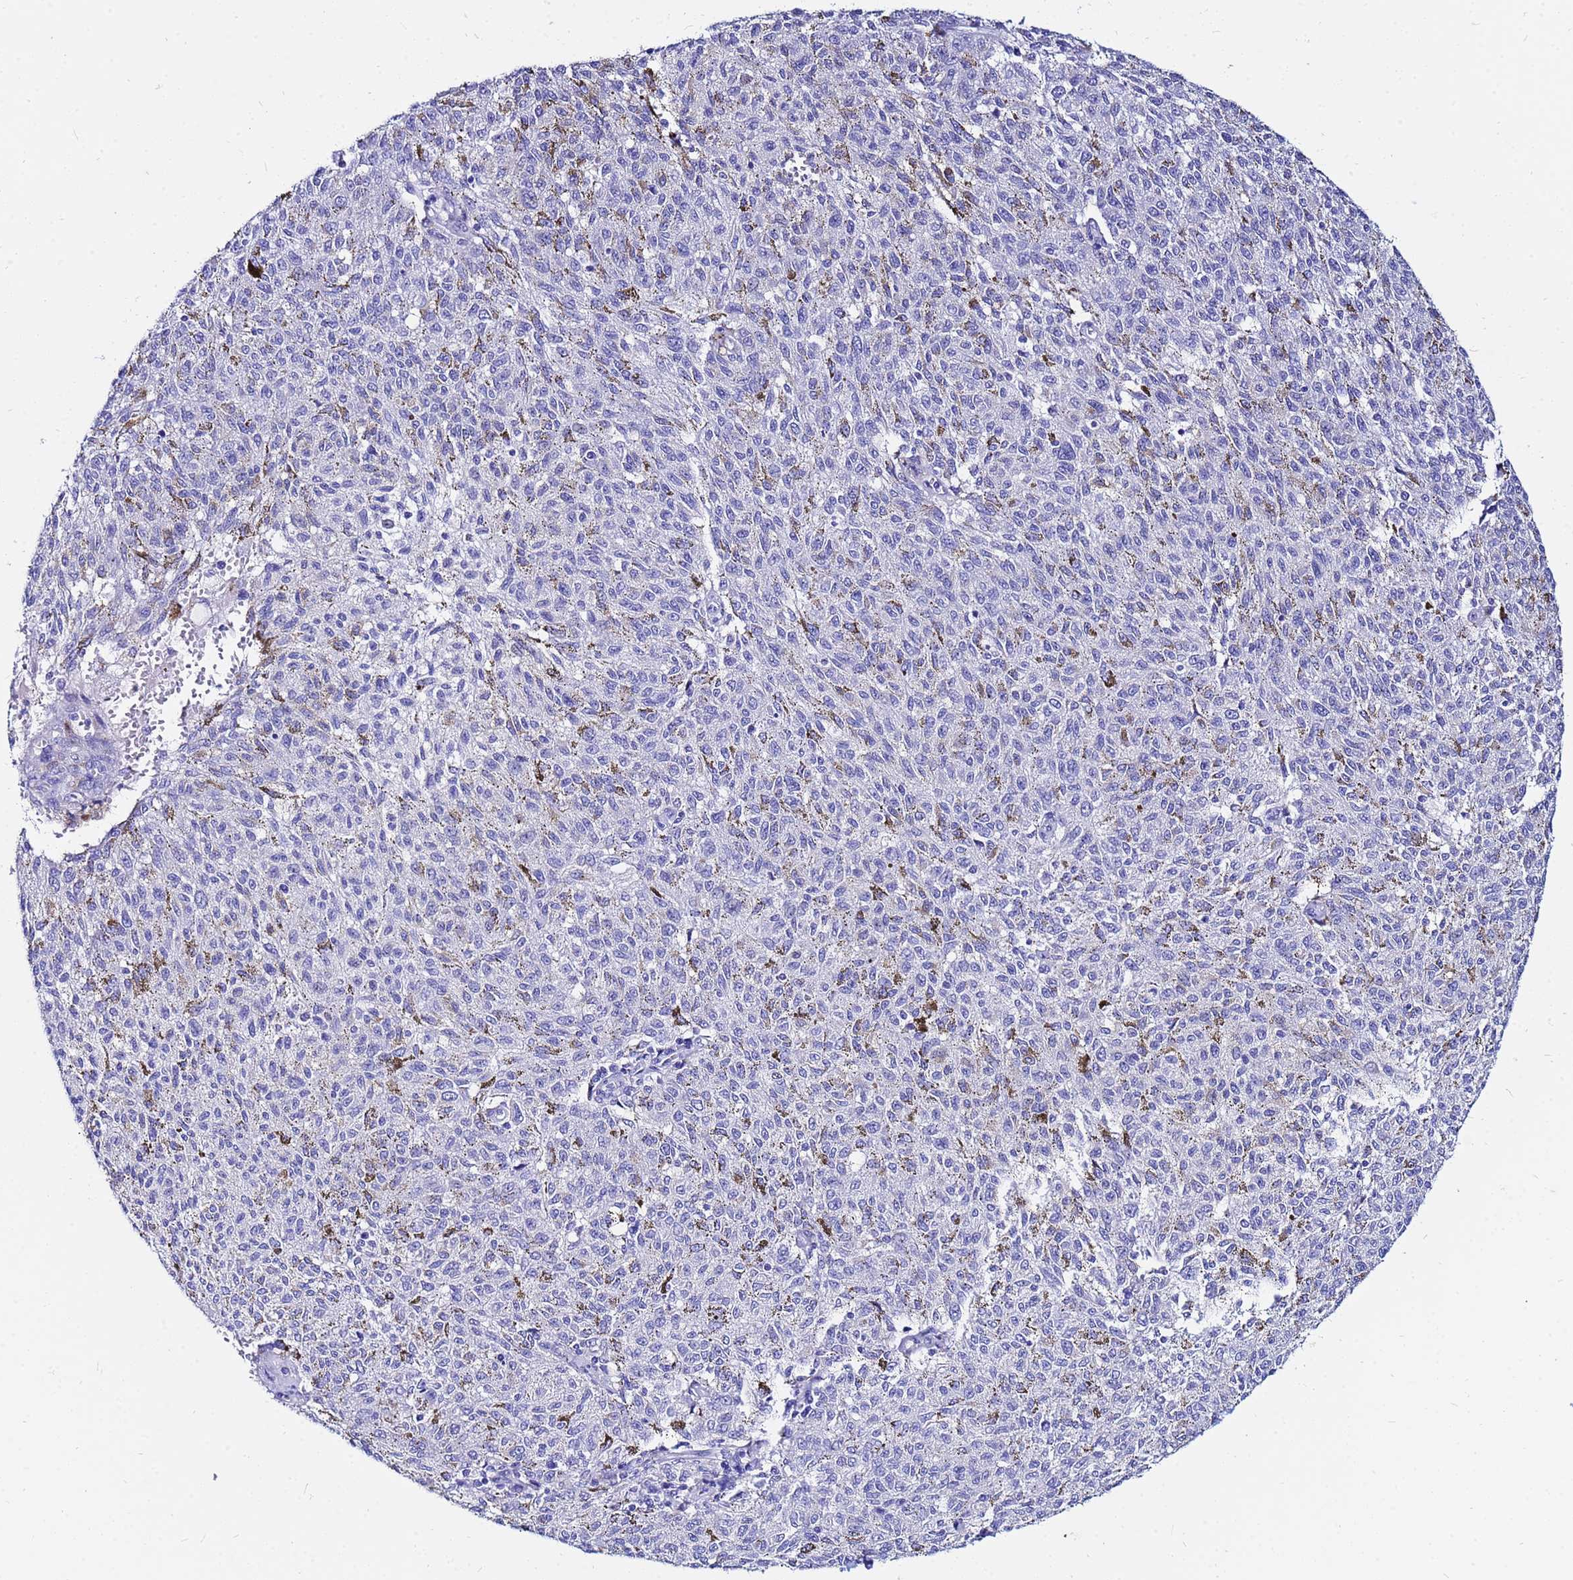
{"staining": {"intensity": "negative", "quantity": "none", "location": "none"}, "tissue": "melanoma", "cell_type": "Tumor cells", "image_type": "cancer", "snomed": [{"axis": "morphology", "description": "Malignant melanoma, NOS"}, {"axis": "topography", "description": "Skin"}], "caption": "Immunohistochemical staining of malignant melanoma displays no significant positivity in tumor cells.", "gene": "PPP1R14C", "patient": {"sex": "female", "age": 72}}